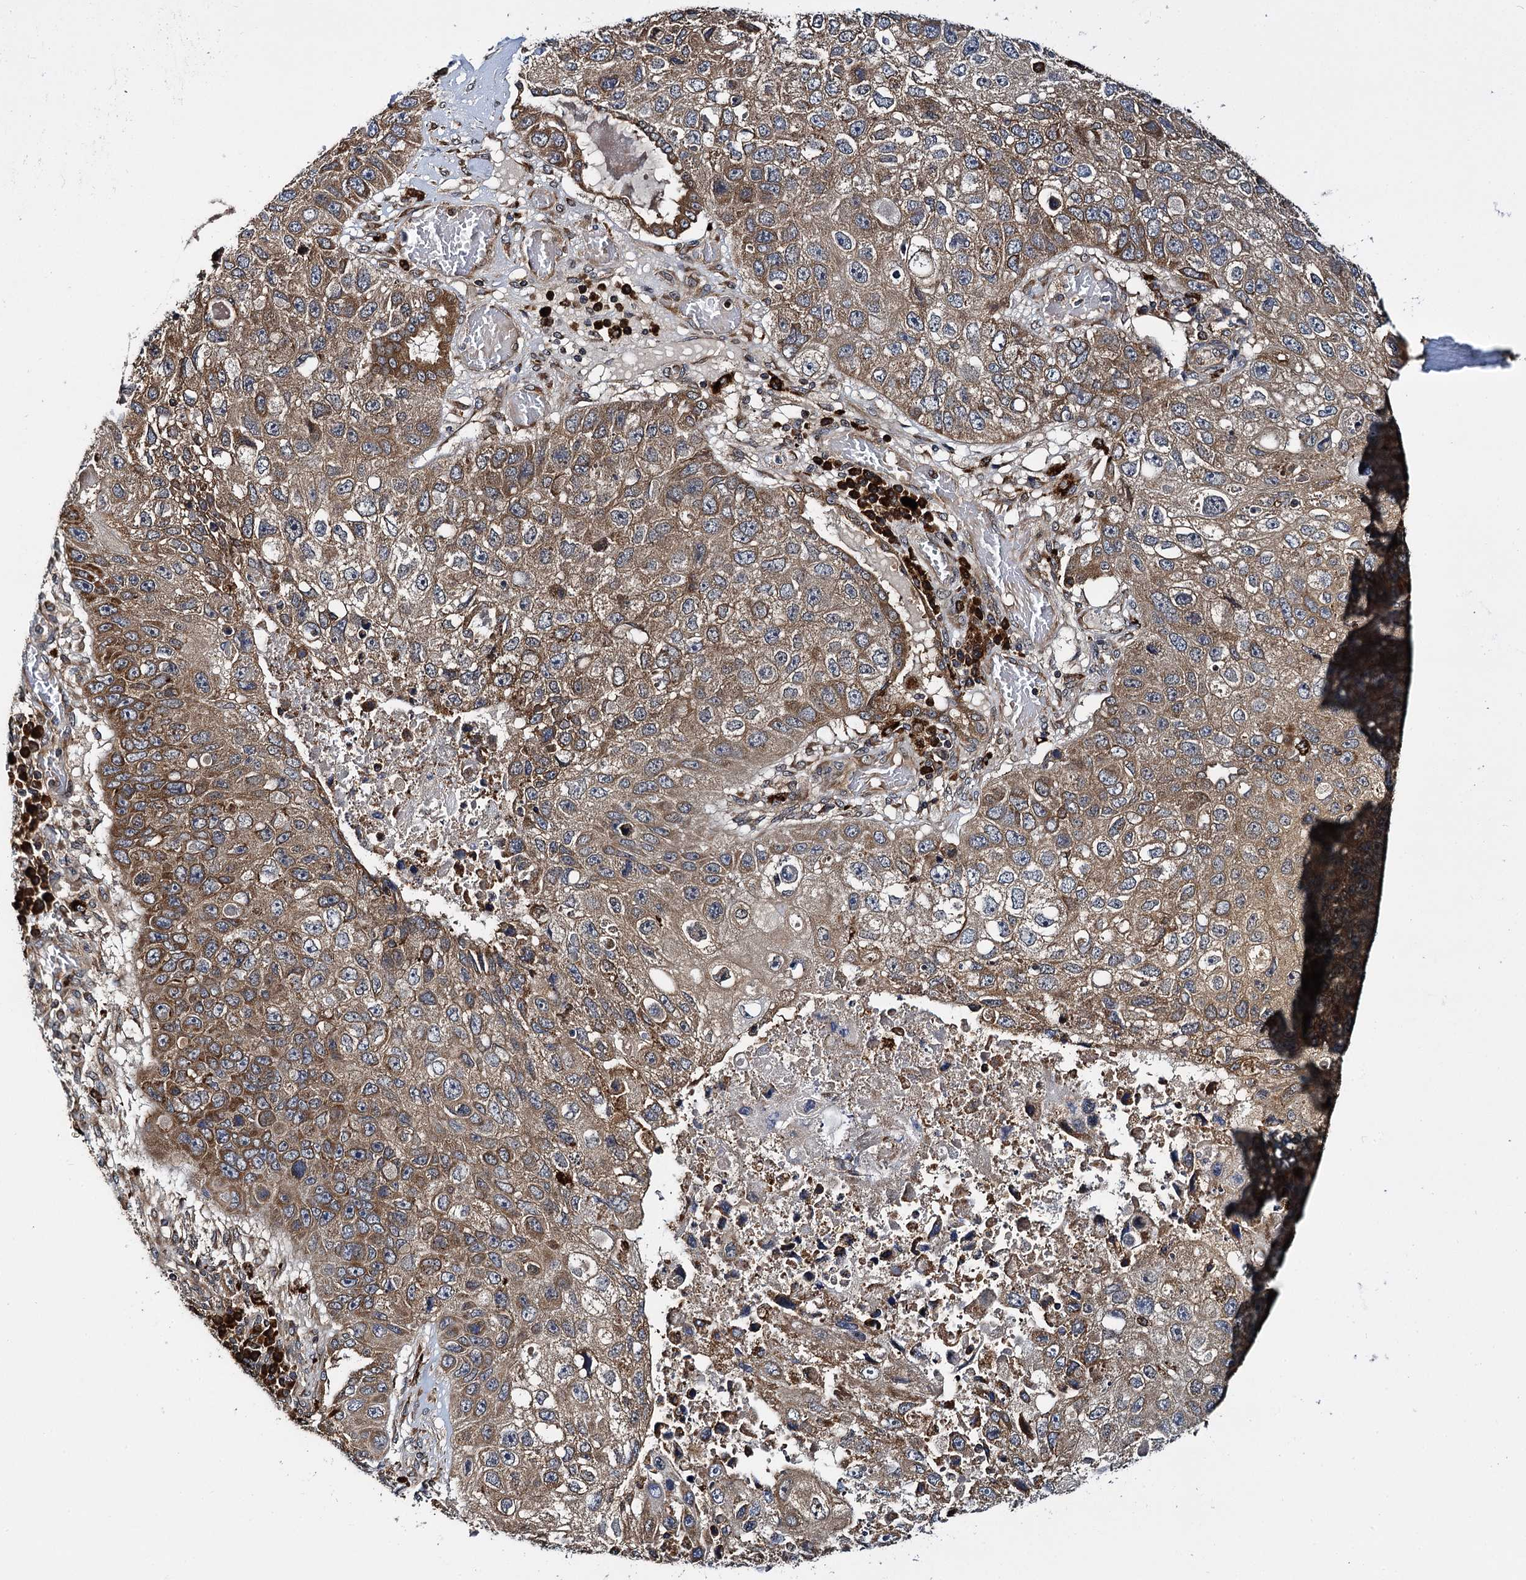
{"staining": {"intensity": "moderate", "quantity": ">75%", "location": "cytoplasmic/membranous"}, "tissue": "lung cancer", "cell_type": "Tumor cells", "image_type": "cancer", "snomed": [{"axis": "morphology", "description": "Squamous cell carcinoma, NOS"}, {"axis": "topography", "description": "Lung"}], "caption": "Lung cancer was stained to show a protein in brown. There is medium levels of moderate cytoplasmic/membranous positivity in about >75% of tumor cells.", "gene": "UFM1", "patient": {"sex": "male", "age": 61}}